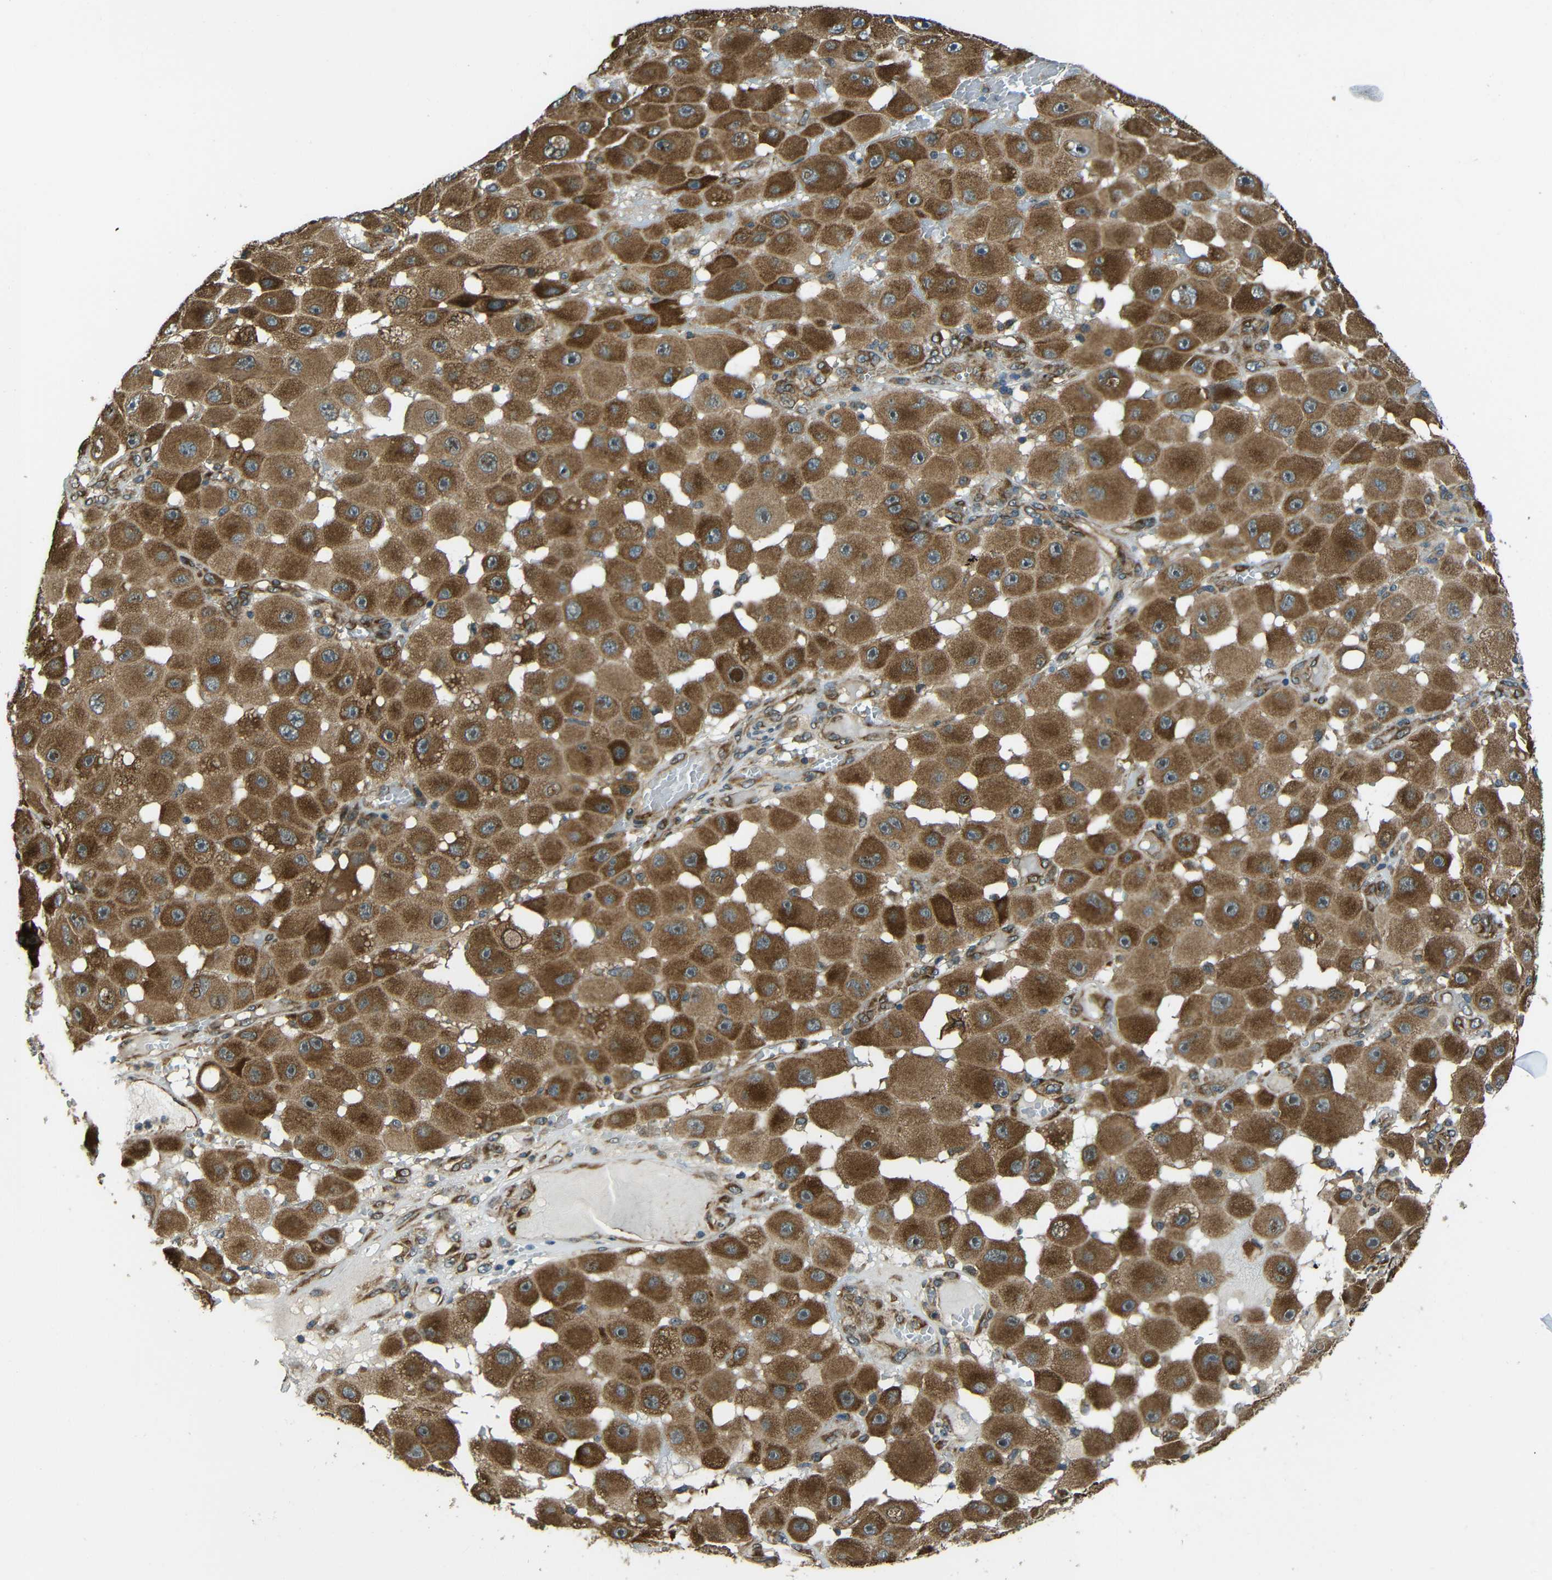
{"staining": {"intensity": "strong", "quantity": "25%-75%", "location": "cytoplasmic/membranous"}, "tissue": "melanoma", "cell_type": "Tumor cells", "image_type": "cancer", "snomed": [{"axis": "morphology", "description": "Malignant melanoma, NOS"}, {"axis": "topography", "description": "Skin"}], "caption": "Immunohistochemical staining of melanoma exhibits high levels of strong cytoplasmic/membranous protein positivity in approximately 25%-75% of tumor cells. The protein is shown in brown color, while the nuclei are stained blue.", "gene": "VAPB", "patient": {"sex": "female", "age": 81}}